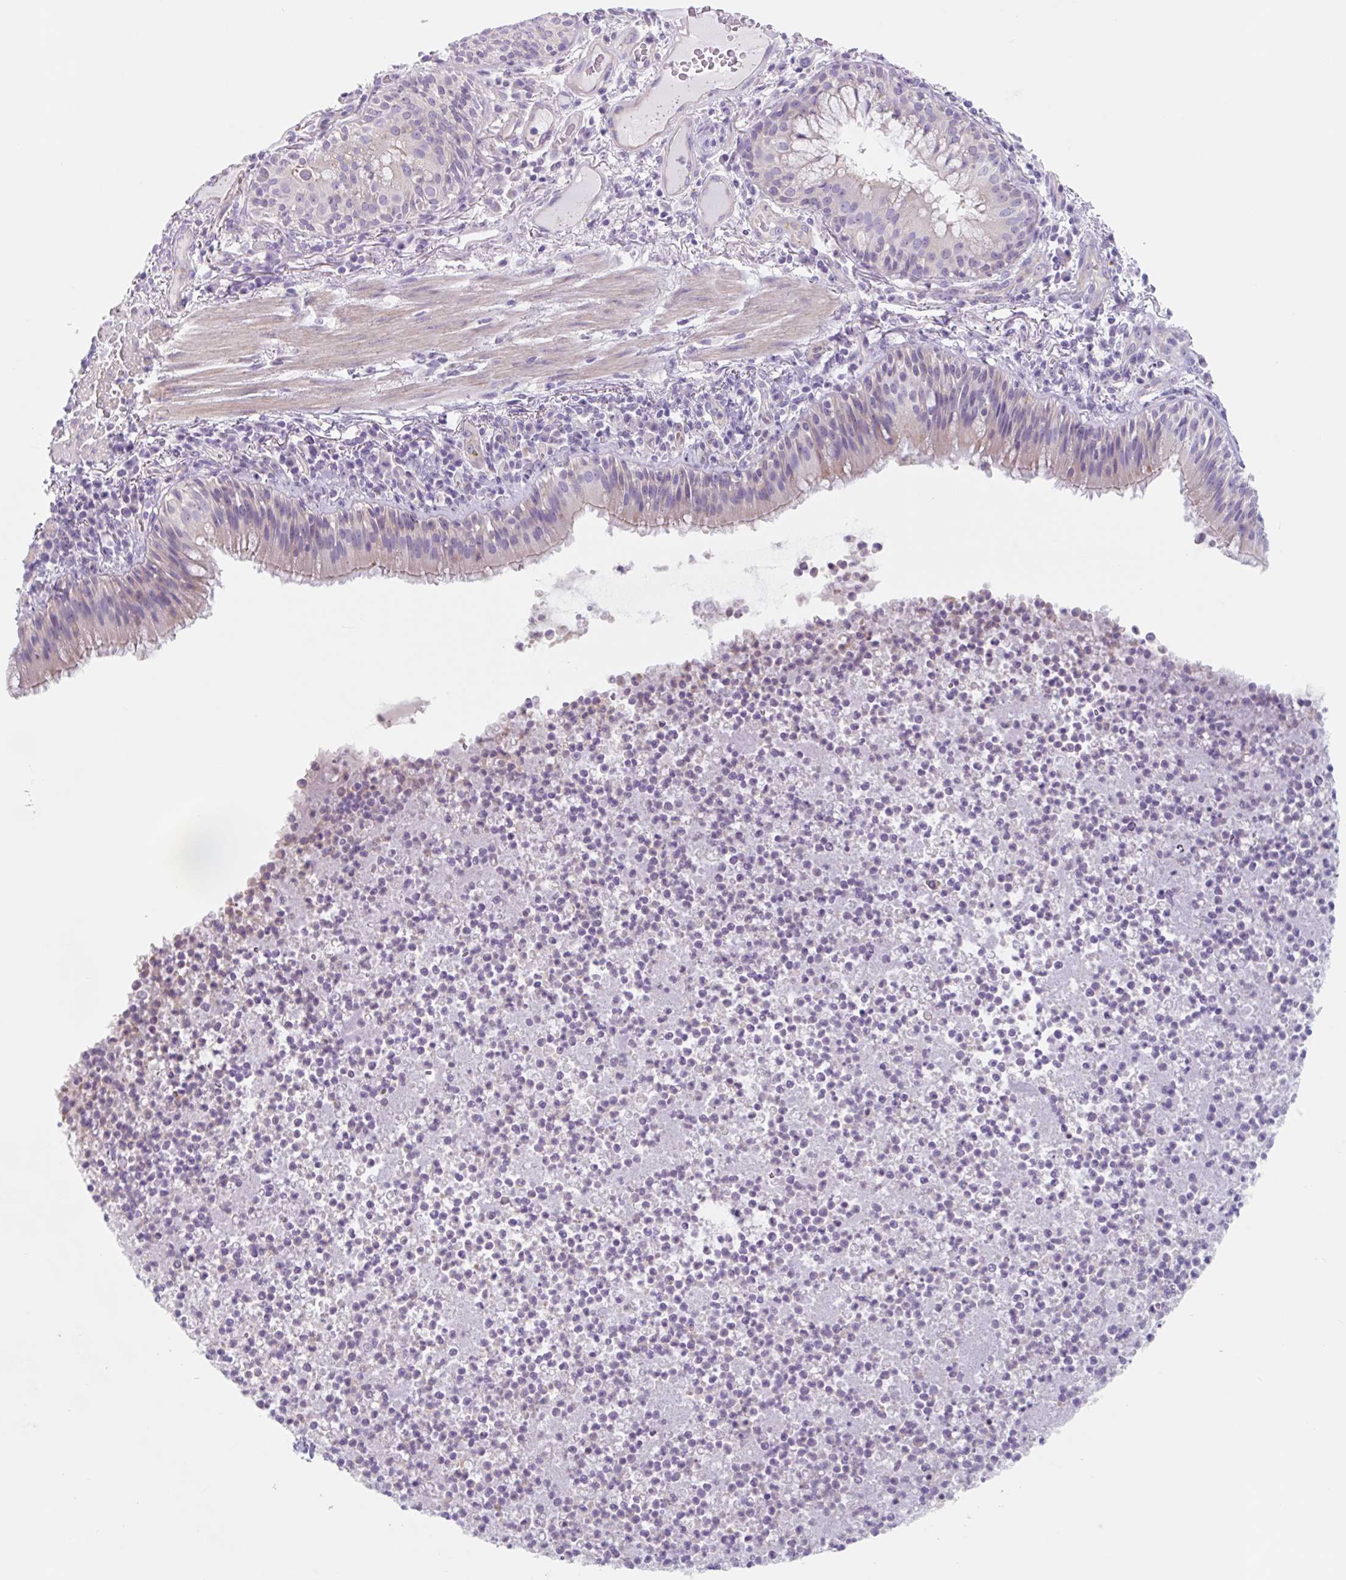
{"staining": {"intensity": "negative", "quantity": "none", "location": "none"}, "tissue": "bronchus", "cell_type": "Respiratory epithelial cells", "image_type": "normal", "snomed": [{"axis": "morphology", "description": "Normal tissue, NOS"}, {"axis": "topography", "description": "Cartilage tissue"}, {"axis": "topography", "description": "Bronchus"}], "caption": "A micrograph of bronchus stained for a protein shows no brown staining in respiratory epithelial cells. (Stains: DAB IHC with hematoxylin counter stain, Microscopy: brightfield microscopy at high magnification).", "gene": "LENG9", "patient": {"sex": "male", "age": 56}}